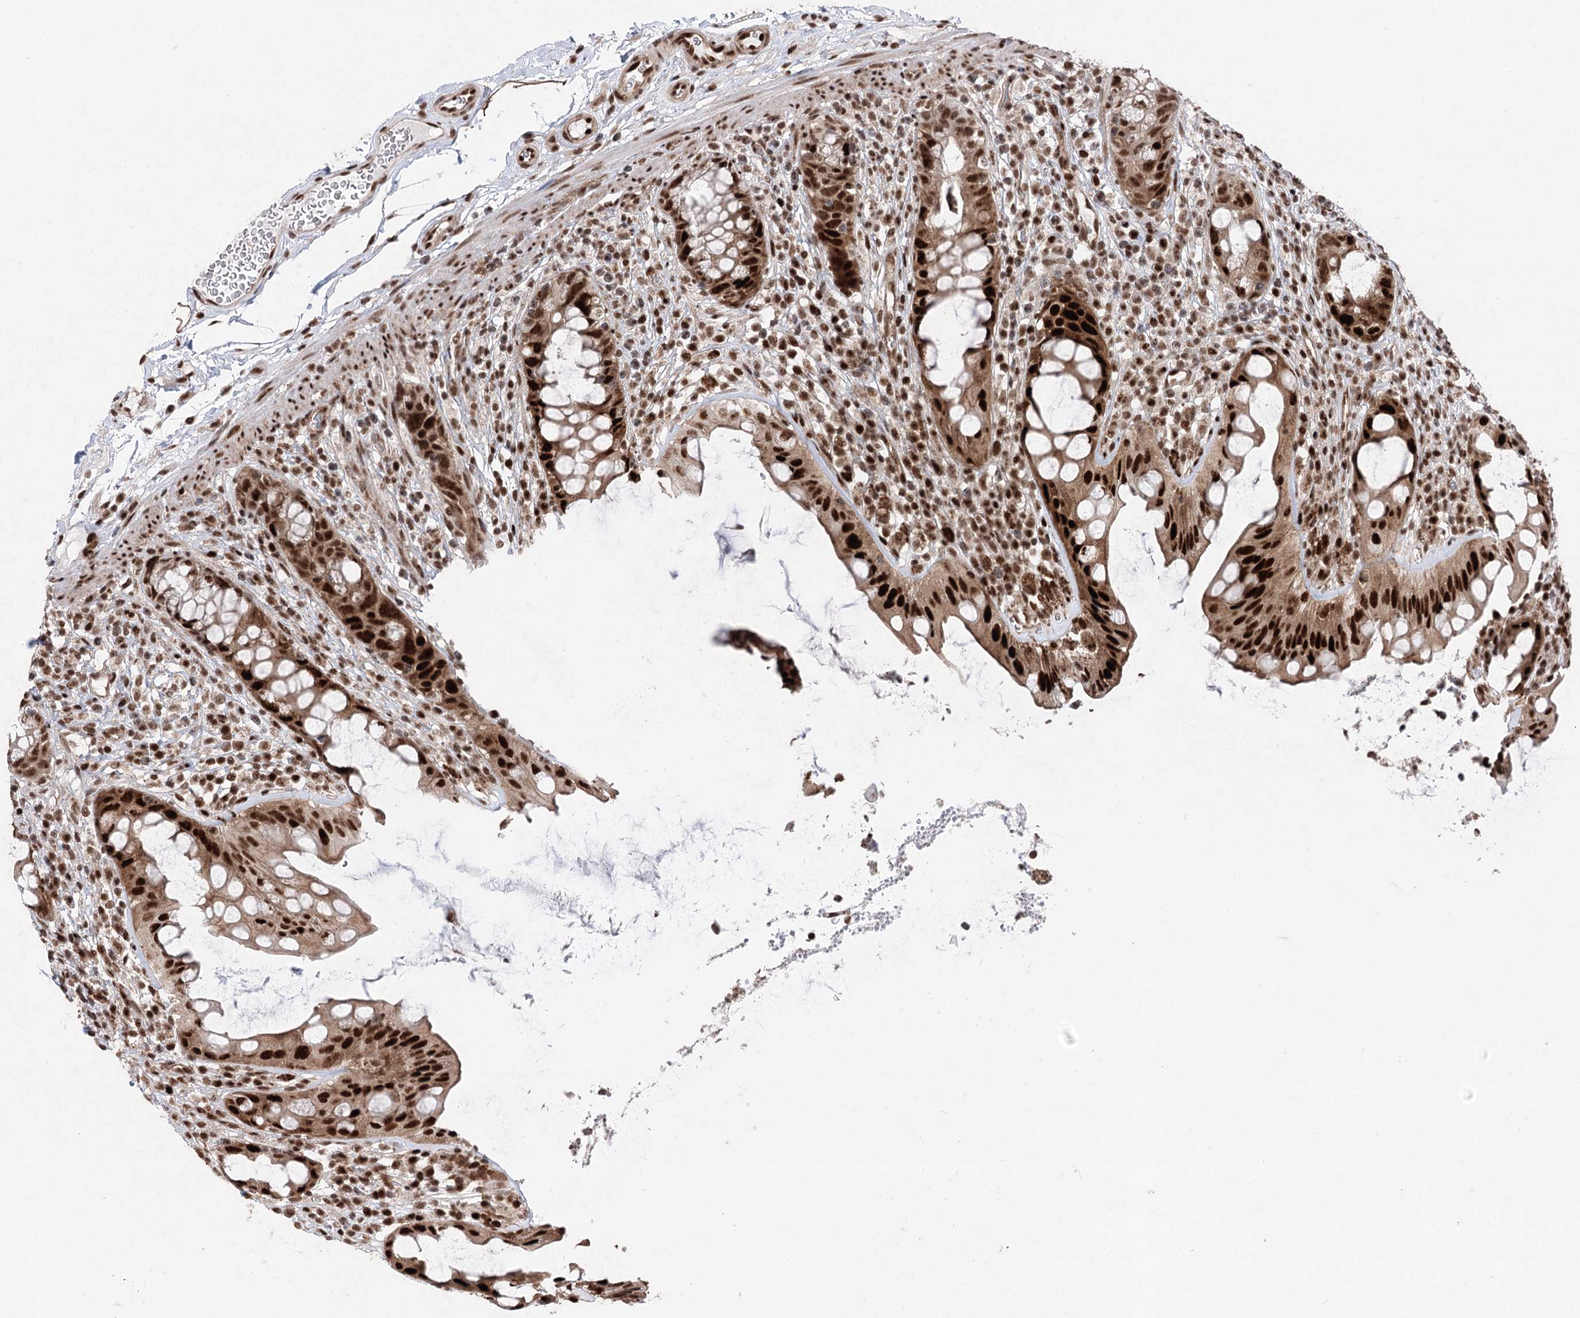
{"staining": {"intensity": "strong", "quantity": ">75%", "location": "cytoplasmic/membranous,nuclear"}, "tissue": "rectum", "cell_type": "Glandular cells", "image_type": "normal", "snomed": [{"axis": "morphology", "description": "Normal tissue, NOS"}, {"axis": "topography", "description": "Rectum"}], "caption": "Immunohistochemical staining of benign rectum shows >75% levels of strong cytoplasmic/membranous,nuclear protein staining in about >75% of glandular cells.", "gene": "PDCD4", "patient": {"sex": "female", "age": 57}}